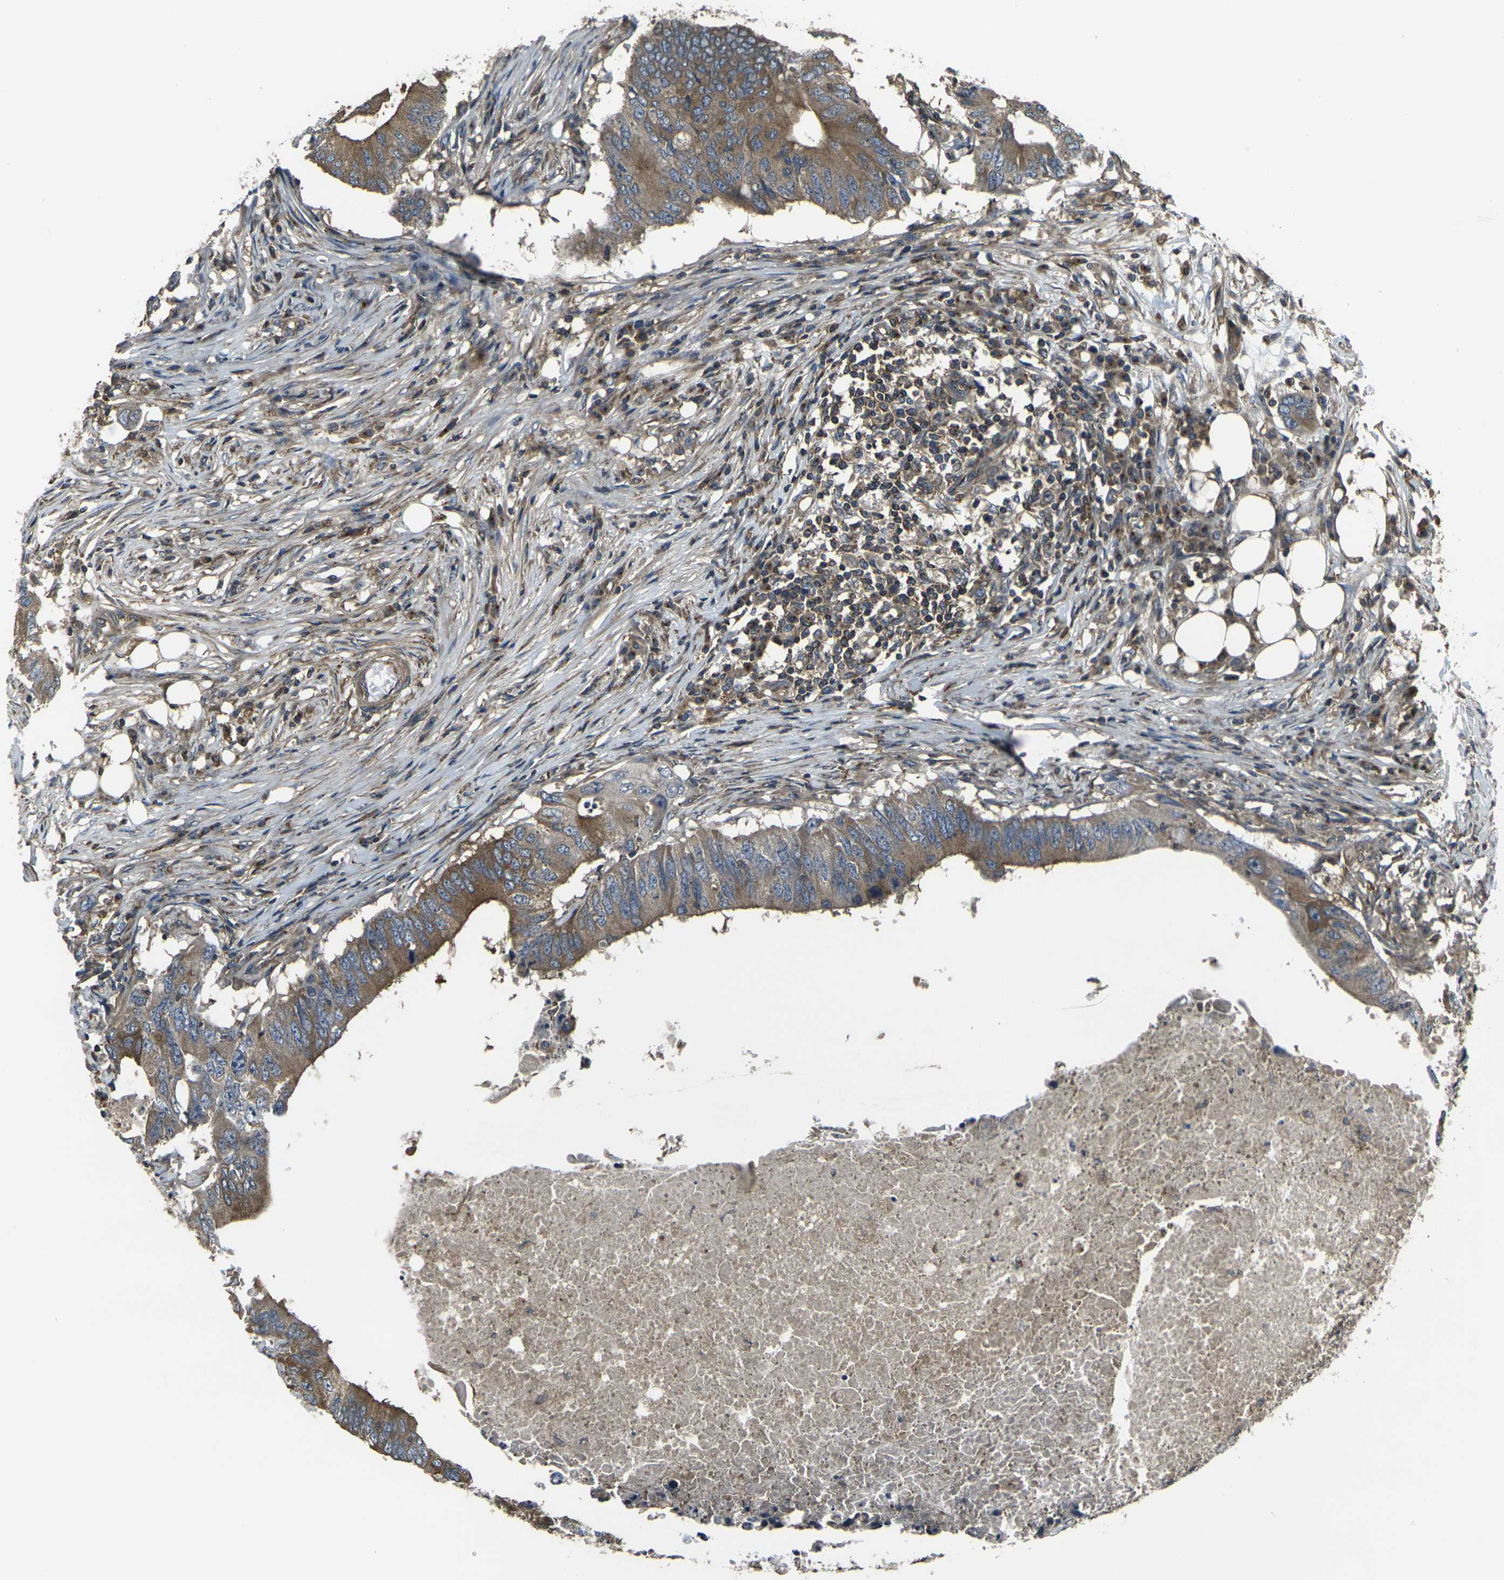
{"staining": {"intensity": "moderate", "quantity": ">75%", "location": "cytoplasmic/membranous"}, "tissue": "colorectal cancer", "cell_type": "Tumor cells", "image_type": "cancer", "snomed": [{"axis": "morphology", "description": "Adenocarcinoma, NOS"}, {"axis": "topography", "description": "Colon"}], "caption": "The immunohistochemical stain highlights moderate cytoplasmic/membranous expression in tumor cells of colorectal cancer tissue.", "gene": "PRKACB", "patient": {"sex": "male", "age": 71}}